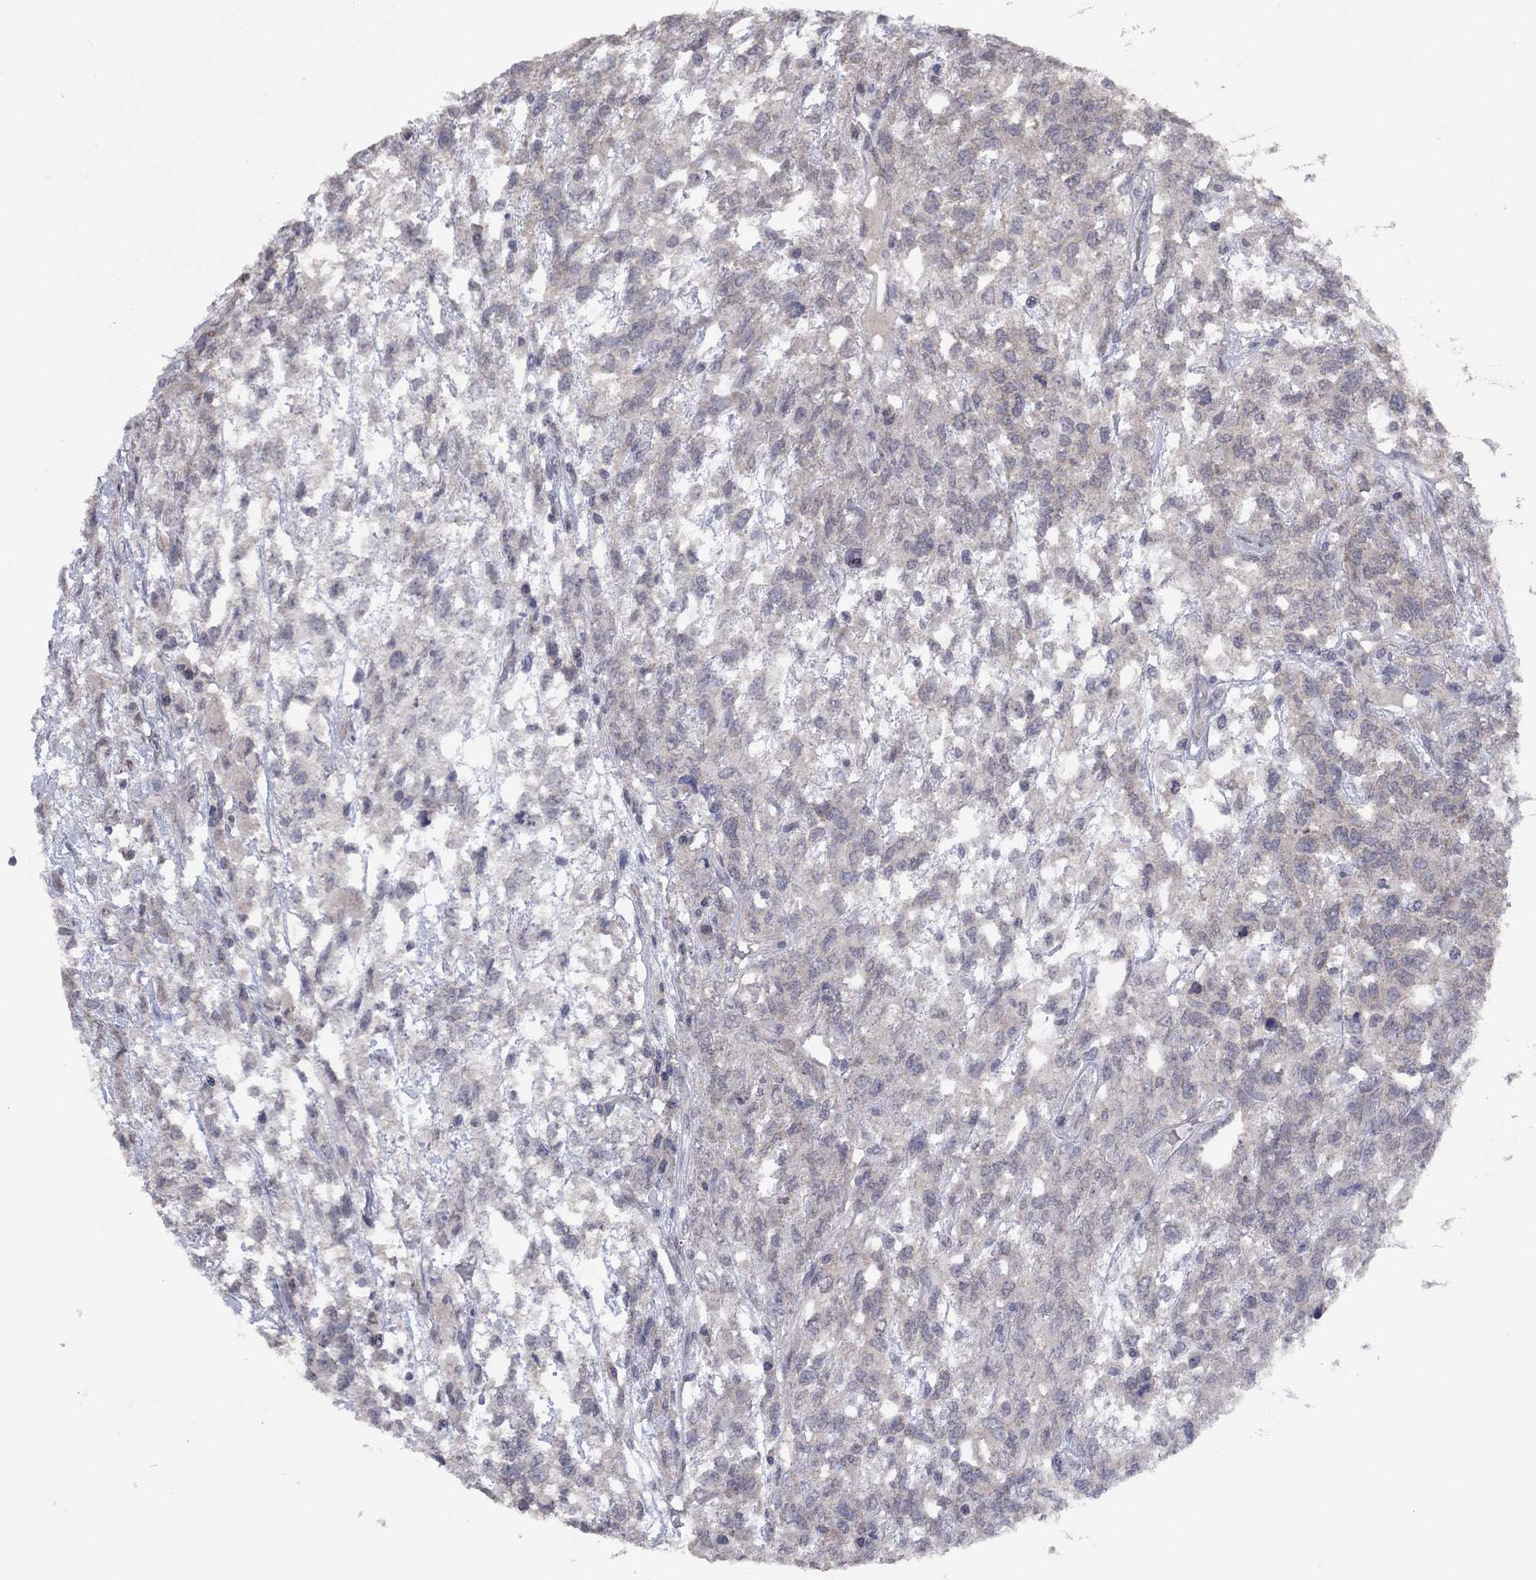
{"staining": {"intensity": "negative", "quantity": "none", "location": "none"}, "tissue": "testis cancer", "cell_type": "Tumor cells", "image_type": "cancer", "snomed": [{"axis": "morphology", "description": "Seminoma, NOS"}, {"axis": "topography", "description": "Testis"}], "caption": "A micrograph of testis seminoma stained for a protein shows no brown staining in tumor cells. (IHC, brightfield microscopy, high magnification).", "gene": "SPATA33", "patient": {"sex": "male", "age": 52}}